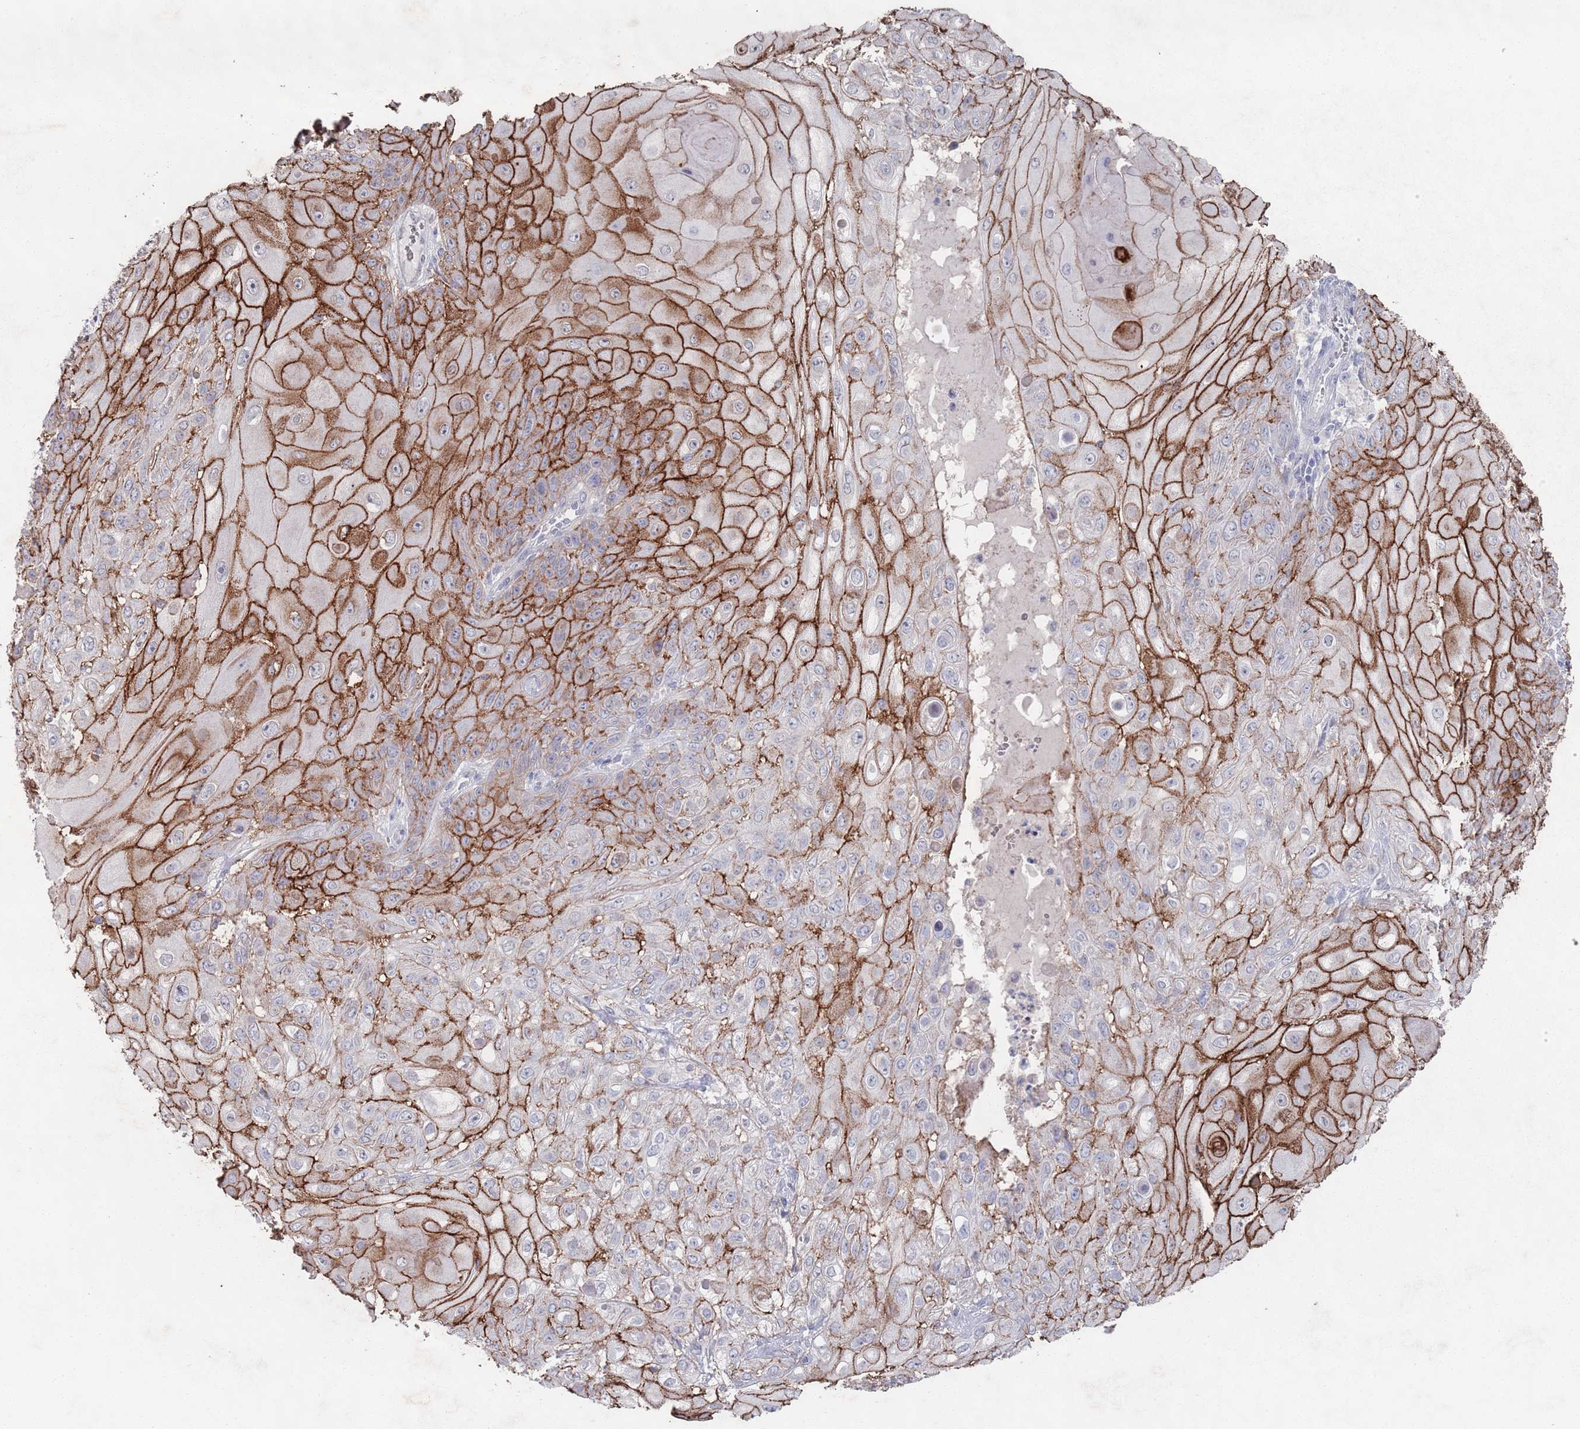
{"staining": {"intensity": "strong", "quantity": ">75%", "location": "cytoplasmic/membranous"}, "tissue": "skin cancer", "cell_type": "Tumor cells", "image_type": "cancer", "snomed": [{"axis": "morphology", "description": "Normal tissue, NOS"}, {"axis": "morphology", "description": "Squamous cell carcinoma, NOS"}, {"axis": "topography", "description": "Skin"}, {"axis": "topography", "description": "Cartilage tissue"}], "caption": "Immunohistochemical staining of skin squamous cell carcinoma demonstrates strong cytoplasmic/membranous protein staining in approximately >75% of tumor cells. (Brightfield microscopy of DAB IHC at high magnification).", "gene": "PROM2", "patient": {"sex": "female", "age": 79}}